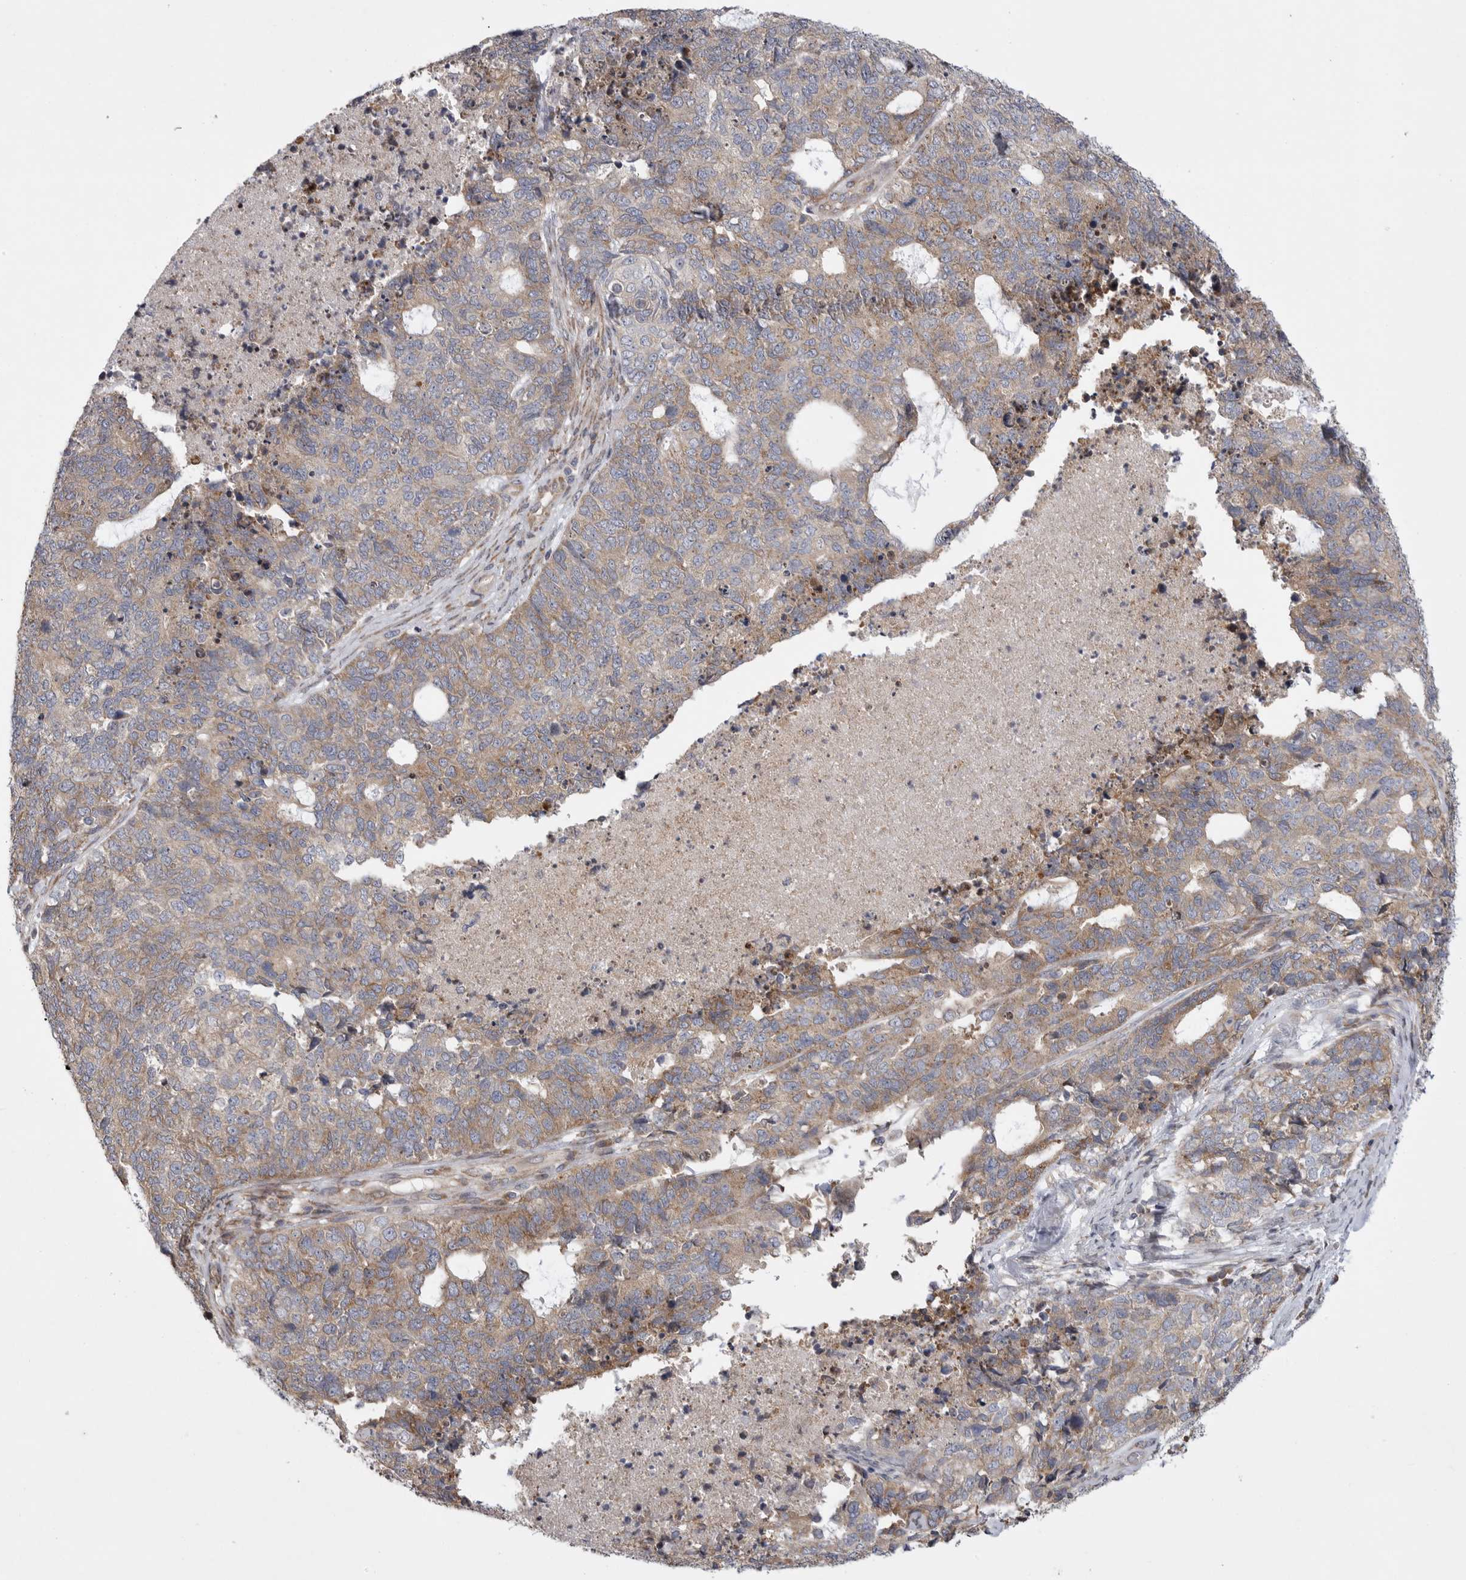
{"staining": {"intensity": "moderate", "quantity": ">75%", "location": "cytoplasmic/membranous"}, "tissue": "cervical cancer", "cell_type": "Tumor cells", "image_type": "cancer", "snomed": [{"axis": "morphology", "description": "Squamous cell carcinoma, NOS"}, {"axis": "topography", "description": "Cervix"}], "caption": "Cervical squamous cell carcinoma stained for a protein (brown) exhibits moderate cytoplasmic/membranous positive expression in approximately >75% of tumor cells.", "gene": "FBXO43", "patient": {"sex": "female", "age": 63}}